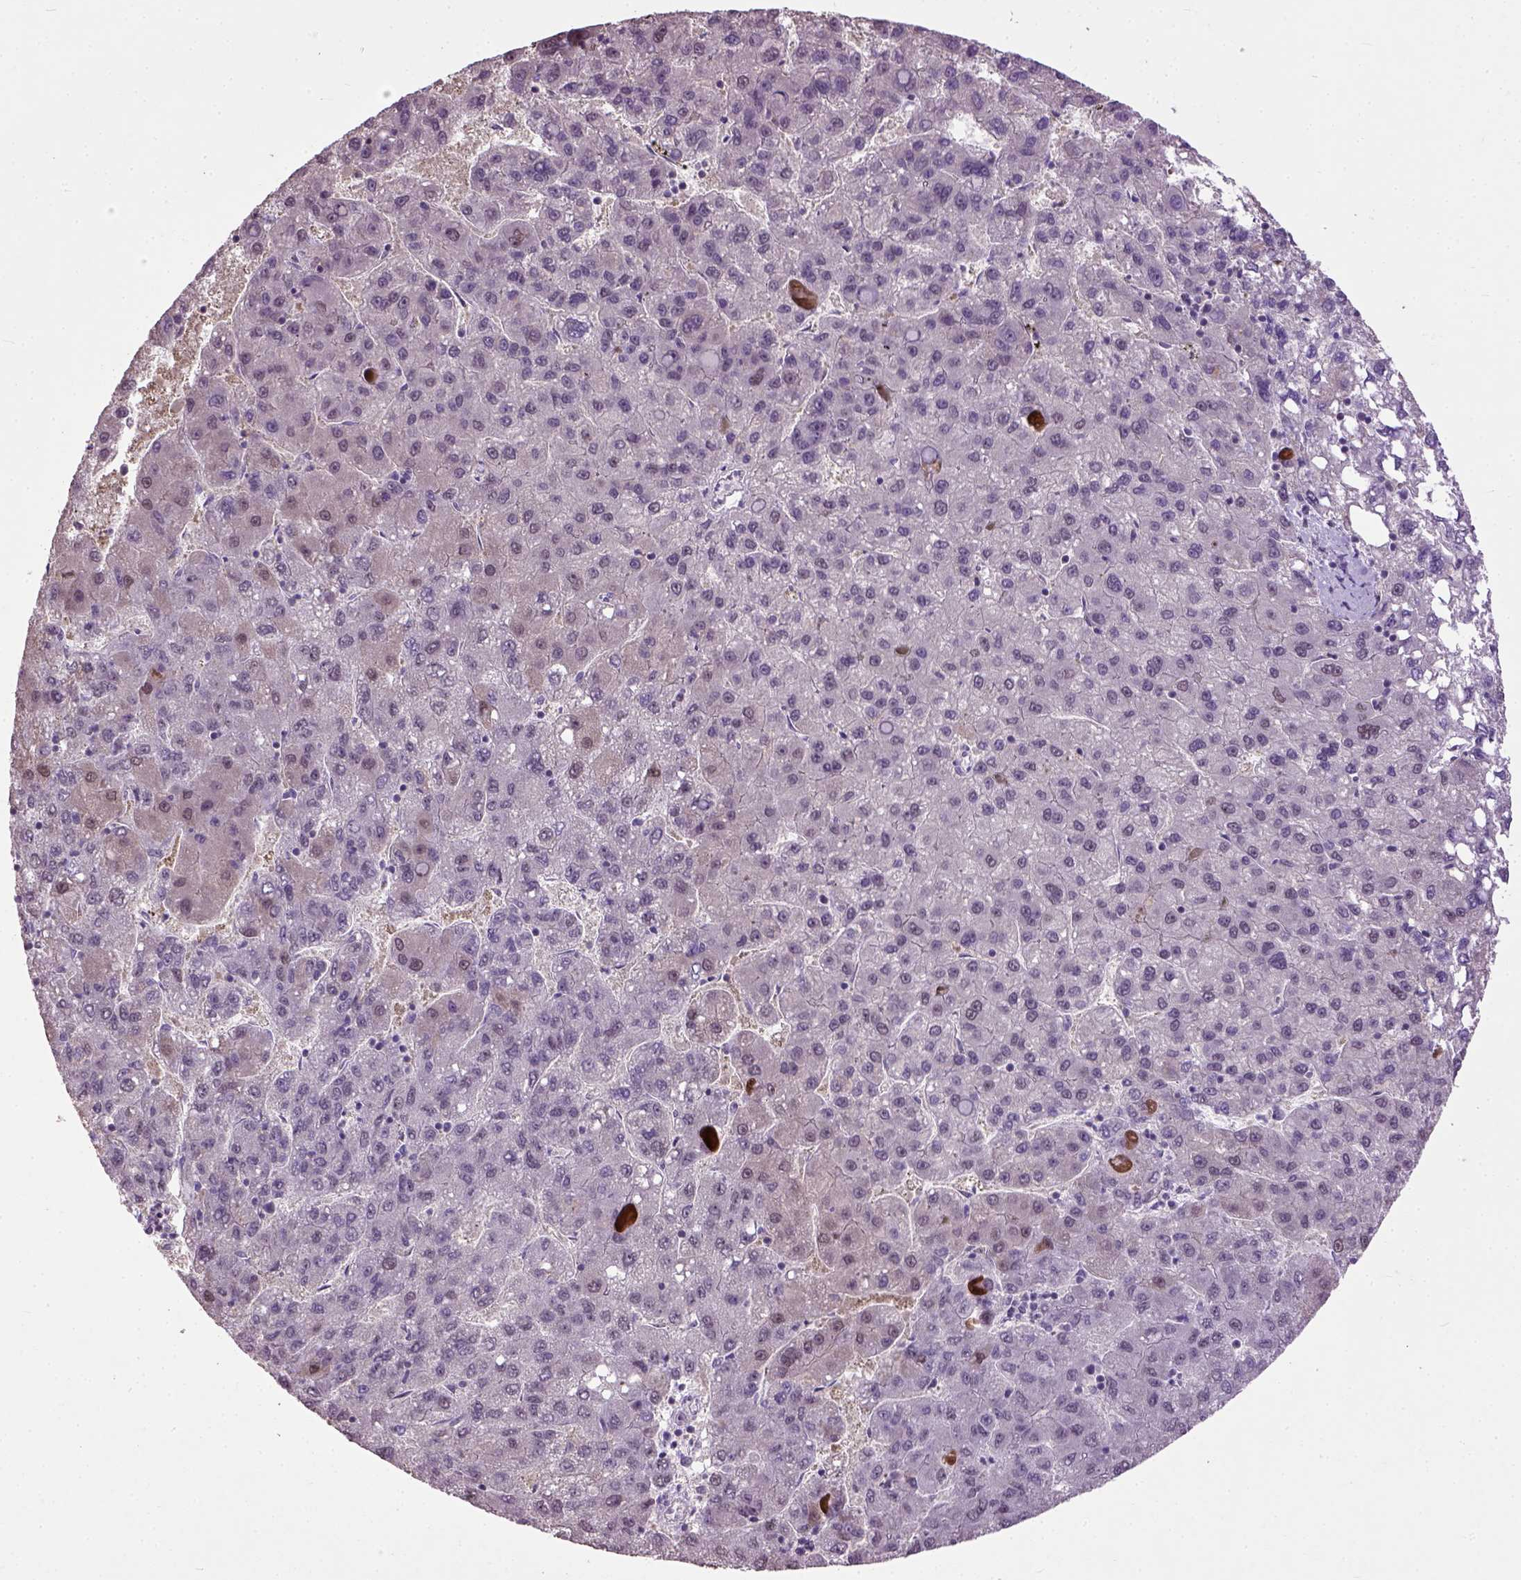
{"staining": {"intensity": "negative", "quantity": "none", "location": "none"}, "tissue": "liver cancer", "cell_type": "Tumor cells", "image_type": "cancer", "snomed": [{"axis": "morphology", "description": "Carcinoma, Hepatocellular, NOS"}, {"axis": "topography", "description": "Liver"}], "caption": "Tumor cells are negative for brown protein staining in liver hepatocellular carcinoma.", "gene": "UBA3", "patient": {"sex": "female", "age": 82}}